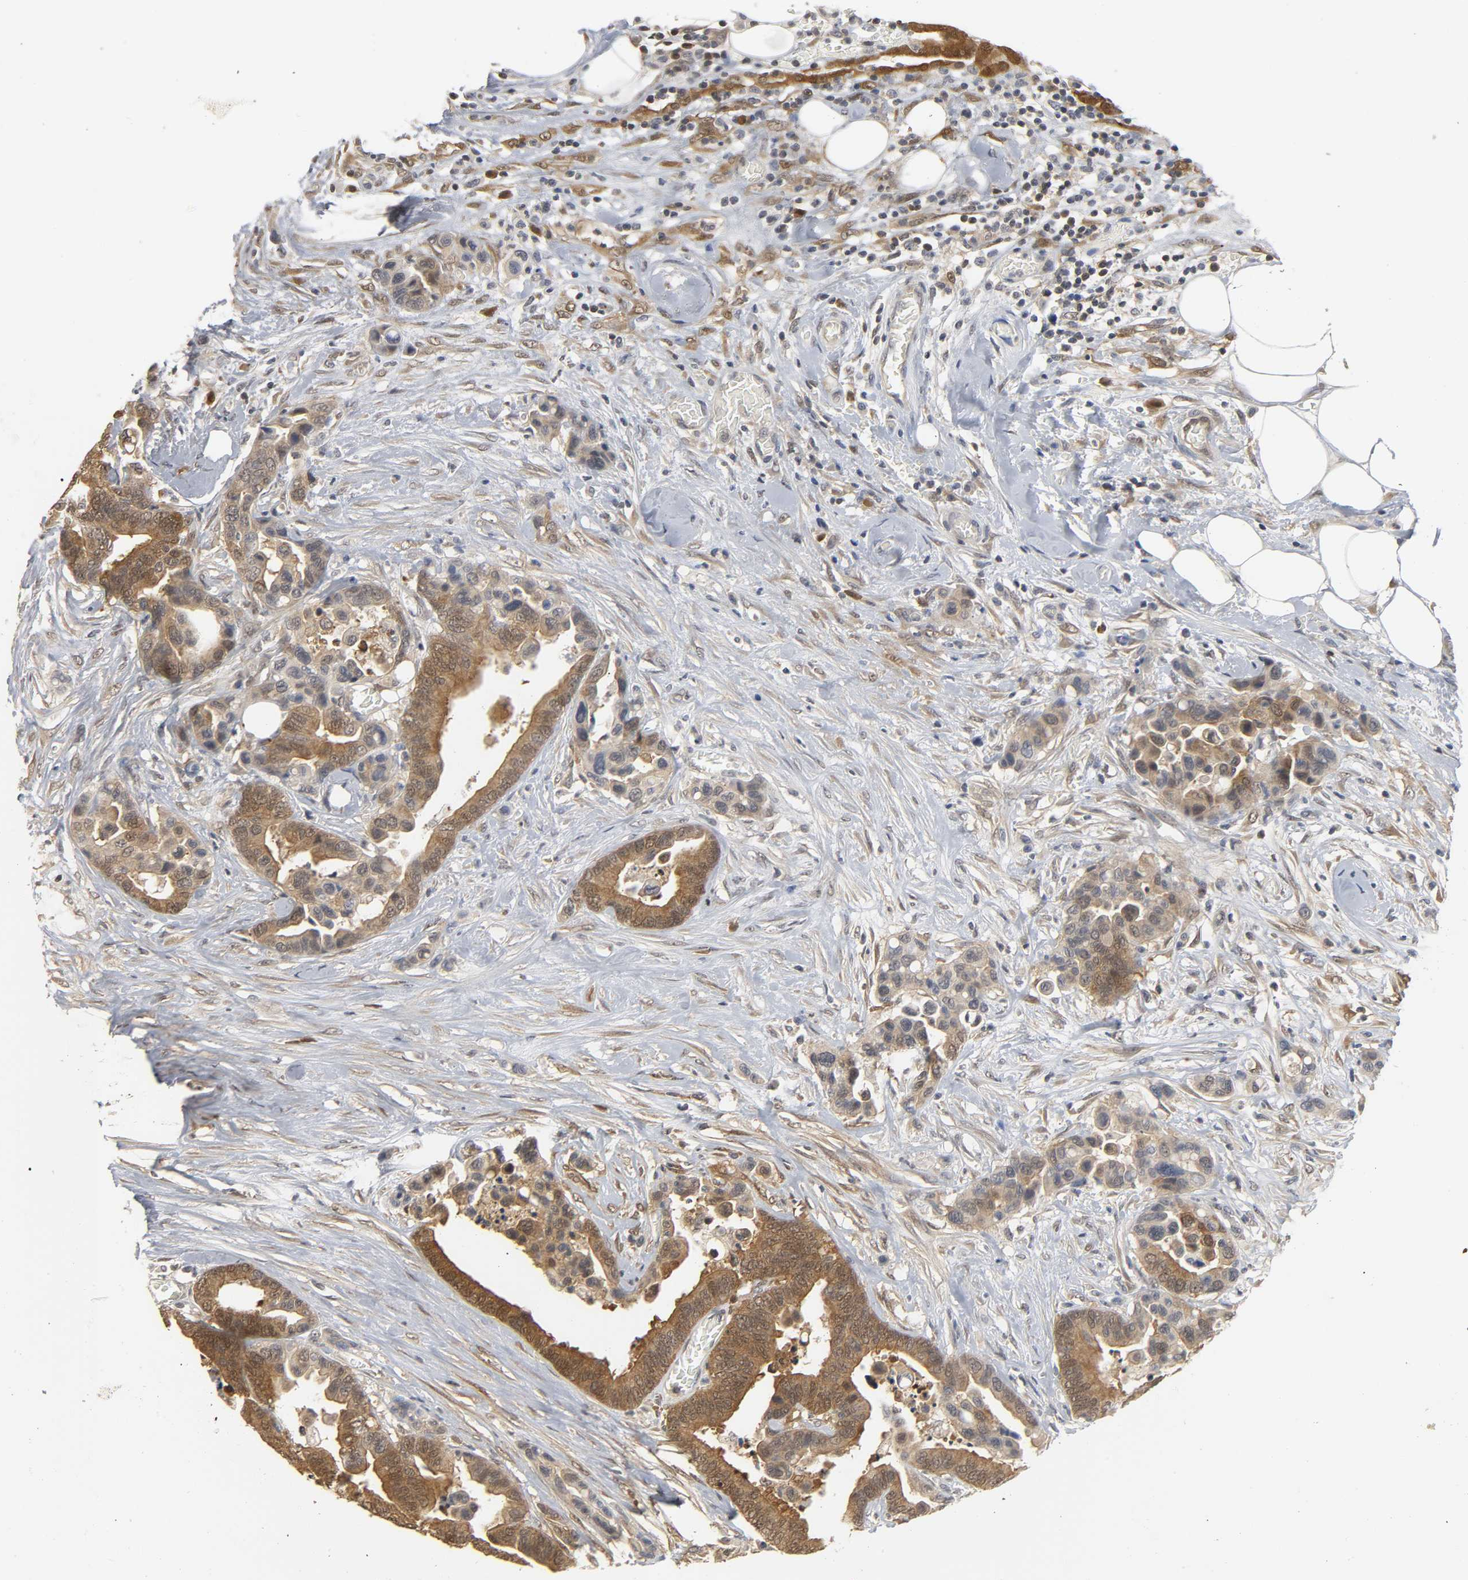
{"staining": {"intensity": "strong", "quantity": ">75%", "location": "cytoplasmic/membranous"}, "tissue": "colorectal cancer", "cell_type": "Tumor cells", "image_type": "cancer", "snomed": [{"axis": "morphology", "description": "Adenocarcinoma, NOS"}, {"axis": "topography", "description": "Colon"}], "caption": "About >75% of tumor cells in adenocarcinoma (colorectal) display strong cytoplasmic/membranous protein staining as visualized by brown immunohistochemical staining.", "gene": "MIF", "patient": {"sex": "male", "age": 82}}